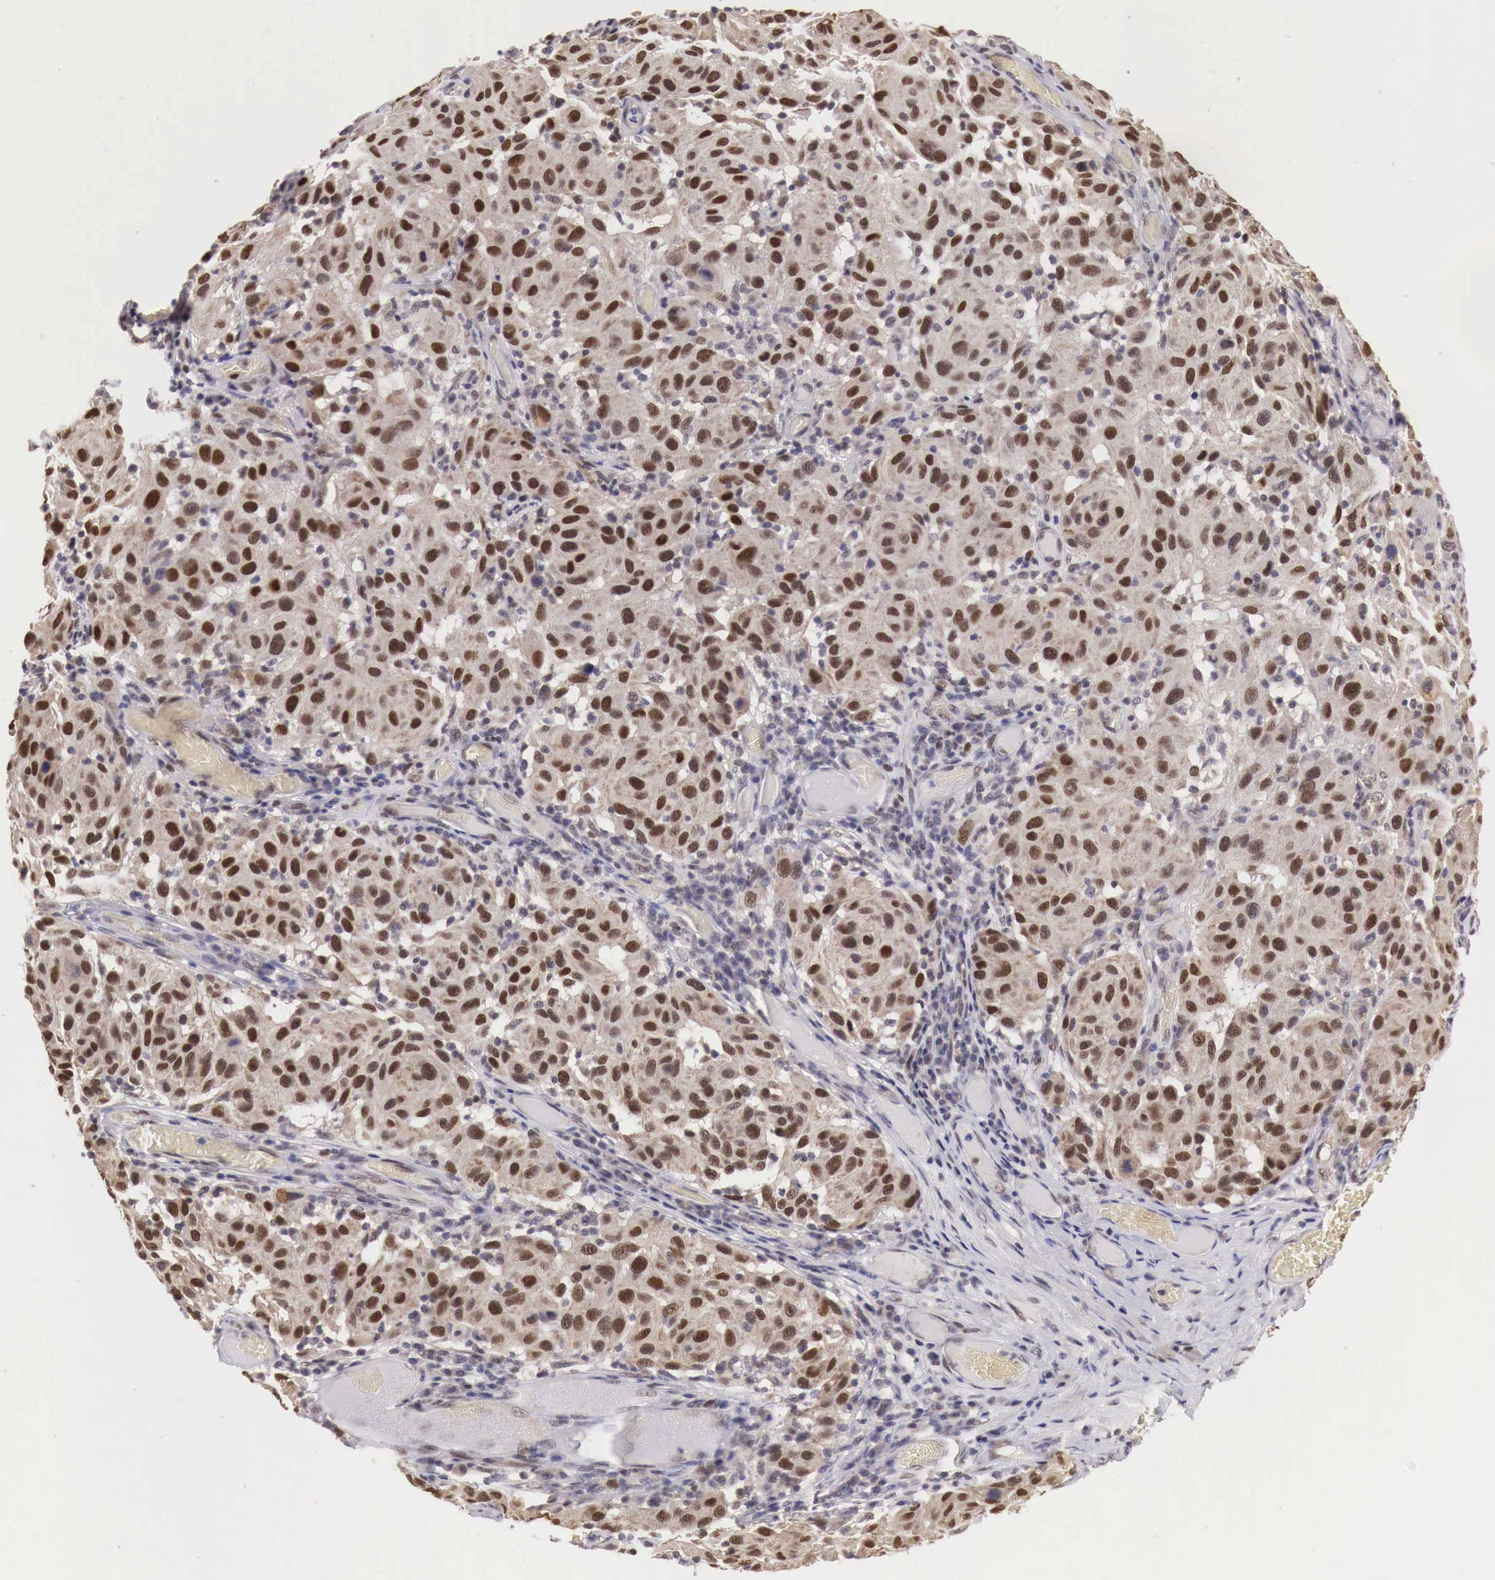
{"staining": {"intensity": "strong", "quantity": ">75%", "location": "cytoplasmic/membranous,nuclear"}, "tissue": "melanoma", "cell_type": "Tumor cells", "image_type": "cancer", "snomed": [{"axis": "morphology", "description": "Malignant melanoma, NOS"}, {"axis": "topography", "description": "Skin"}], "caption": "Approximately >75% of tumor cells in human malignant melanoma show strong cytoplasmic/membranous and nuclear protein expression as visualized by brown immunohistochemical staining.", "gene": "PABIR2", "patient": {"sex": "female", "age": 77}}